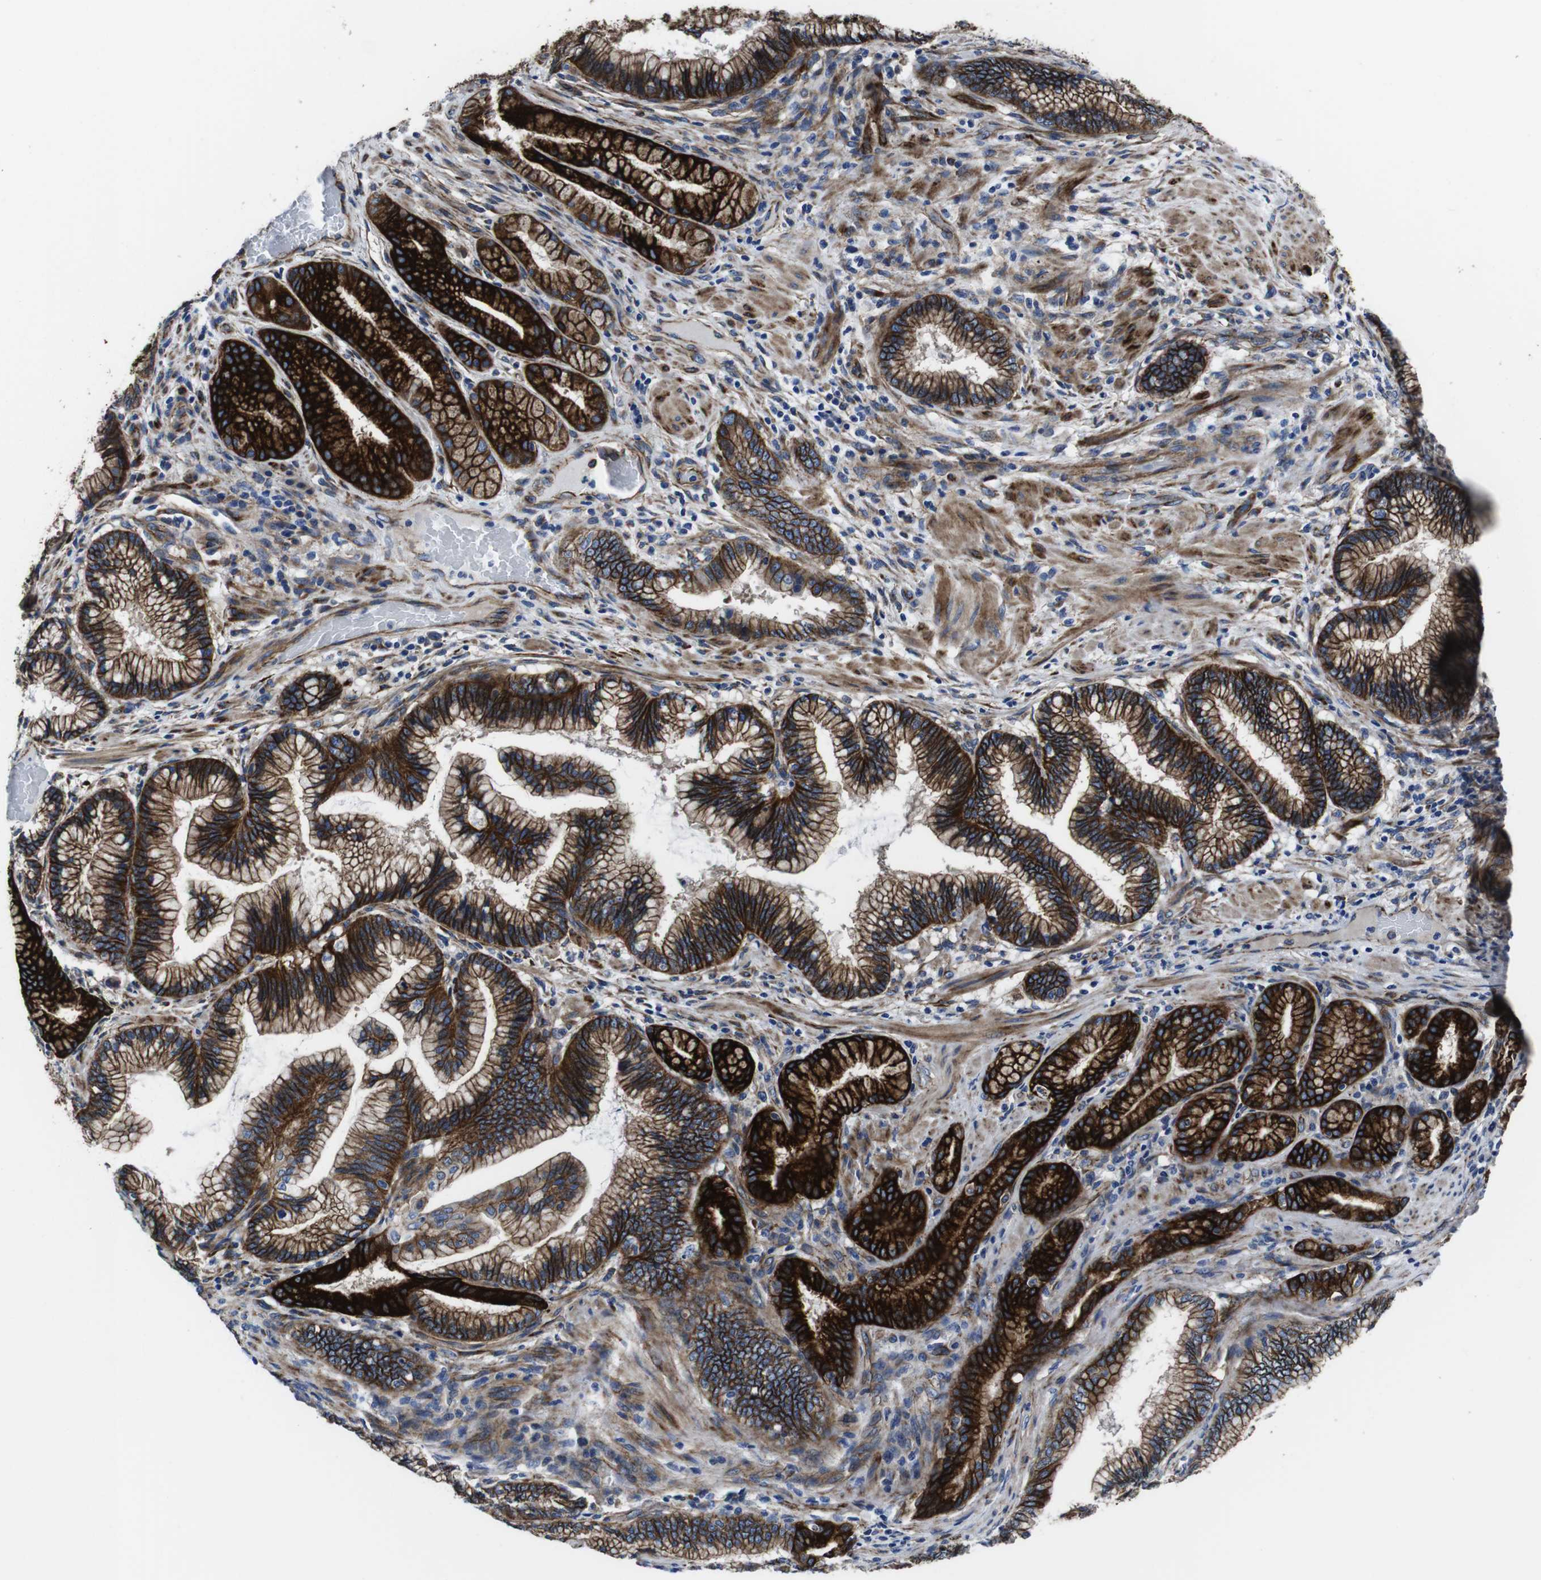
{"staining": {"intensity": "strong", "quantity": ">75%", "location": "cytoplasmic/membranous"}, "tissue": "pancreatic cancer", "cell_type": "Tumor cells", "image_type": "cancer", "snomed": [{"axis": "morphology", "description": "Adenocarcinoma, NOS"}, {"axis": "topography", "description": "Pancreas"}], "caption": "The histopathology image exhibits staining of adenocarcinoma (pancreatic), revealing strong cytoplasmic/membranous protein expression (brown color) within tumor cells.", "gene": "NUMB", "patient": {"sex": "female", "age": 64}}